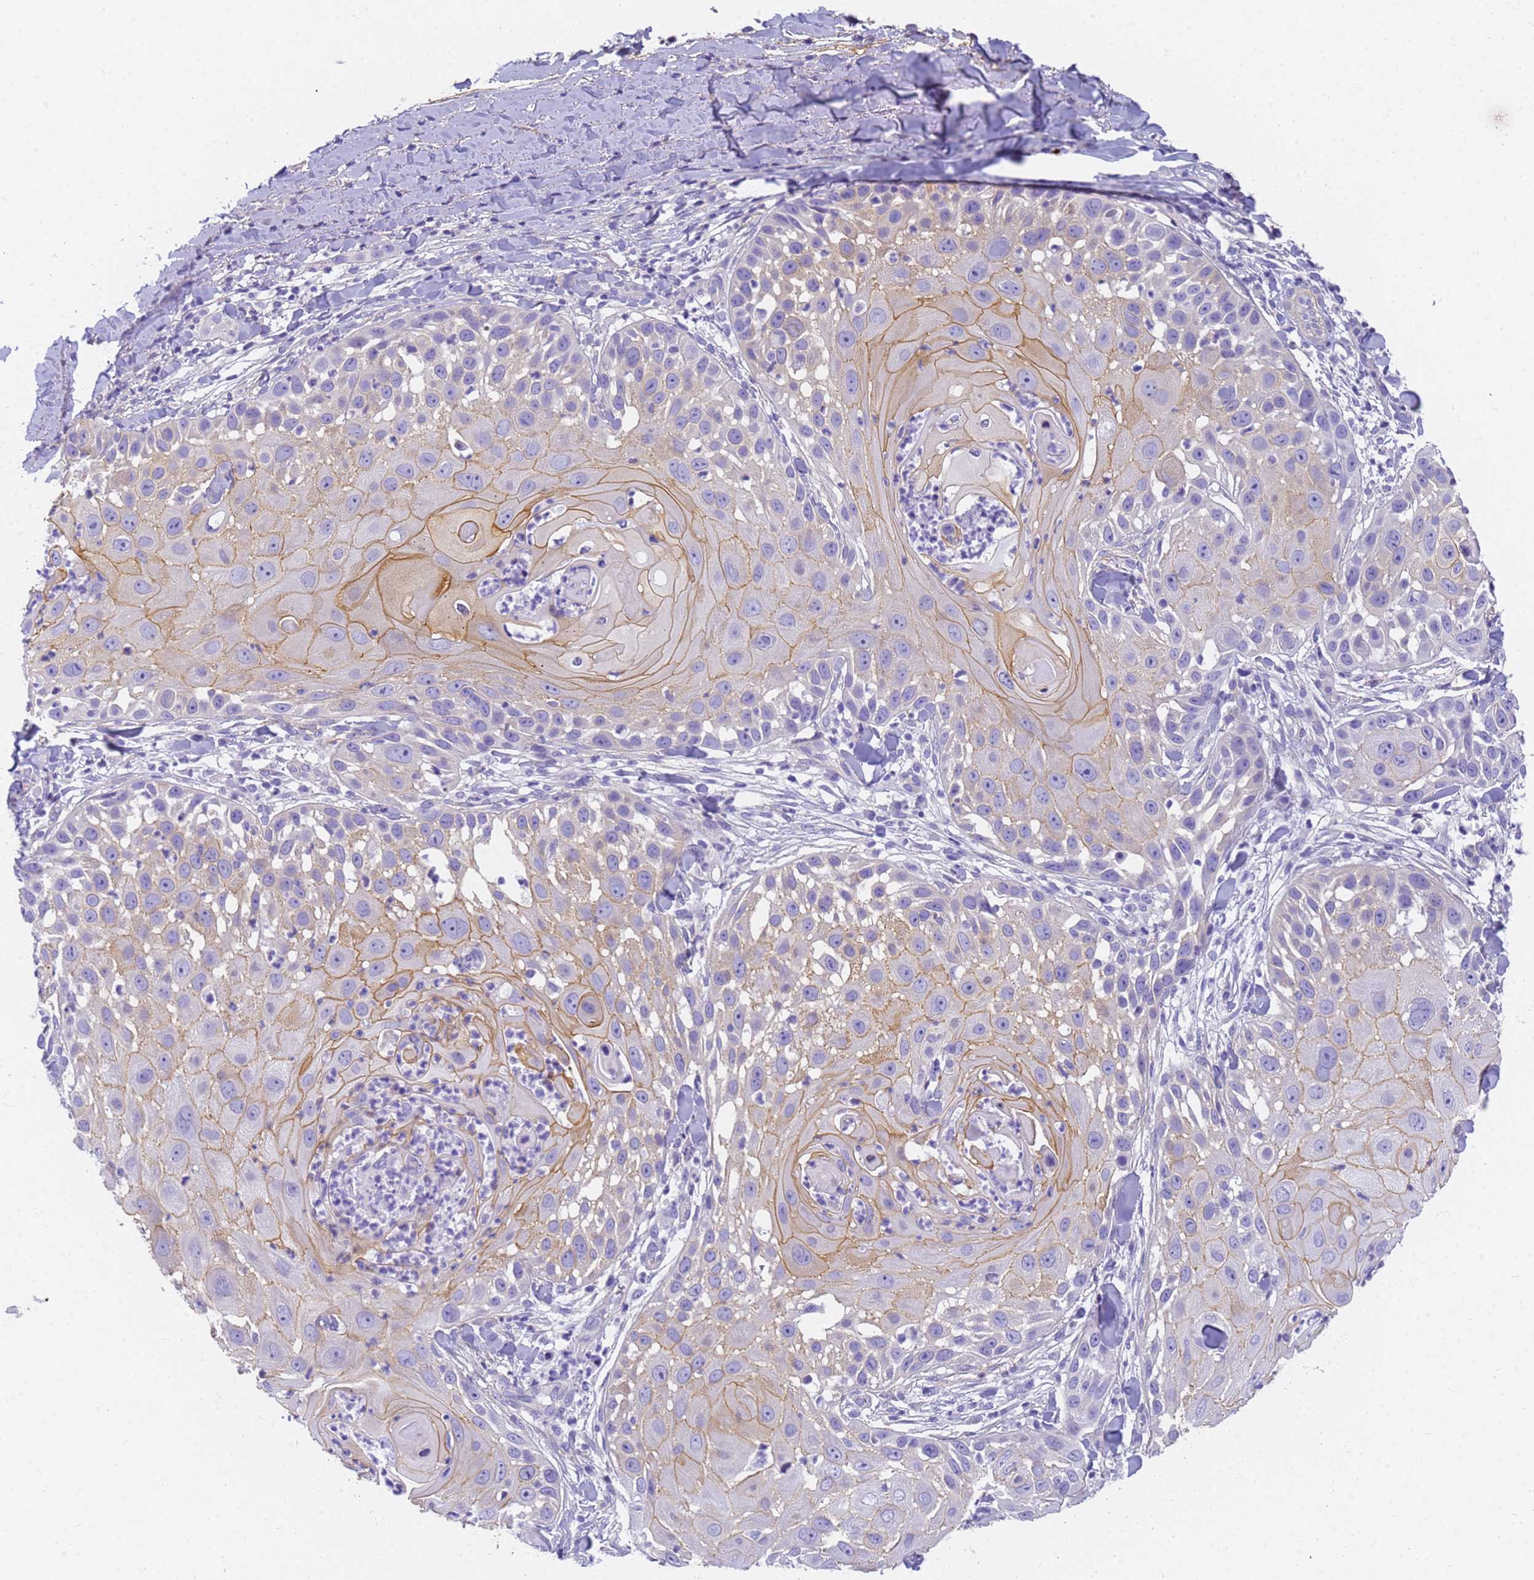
{"staining": {"intensity": "moderate", "quantity": "25%-75%", "location": "cytoplasmic/membranous"}, "tissue": "skin cancer", "cell_type": "Tumor cells", "image_type": "cancer", "snomed": [{"axis": "morphology", "description": "Squamous cell carcinoma, NOS"}, {"axis": "topography", "description": "Skin"}], "caption": "Immunohistochemistry of human skin squamous cell carcinoma demonstrates medium levels of moderate cytoplasmic/membranous positivity in about 25%-75% of tumor cells.", "gene": "MVB12A", "patient": {"sex": "female", "age": 44}}